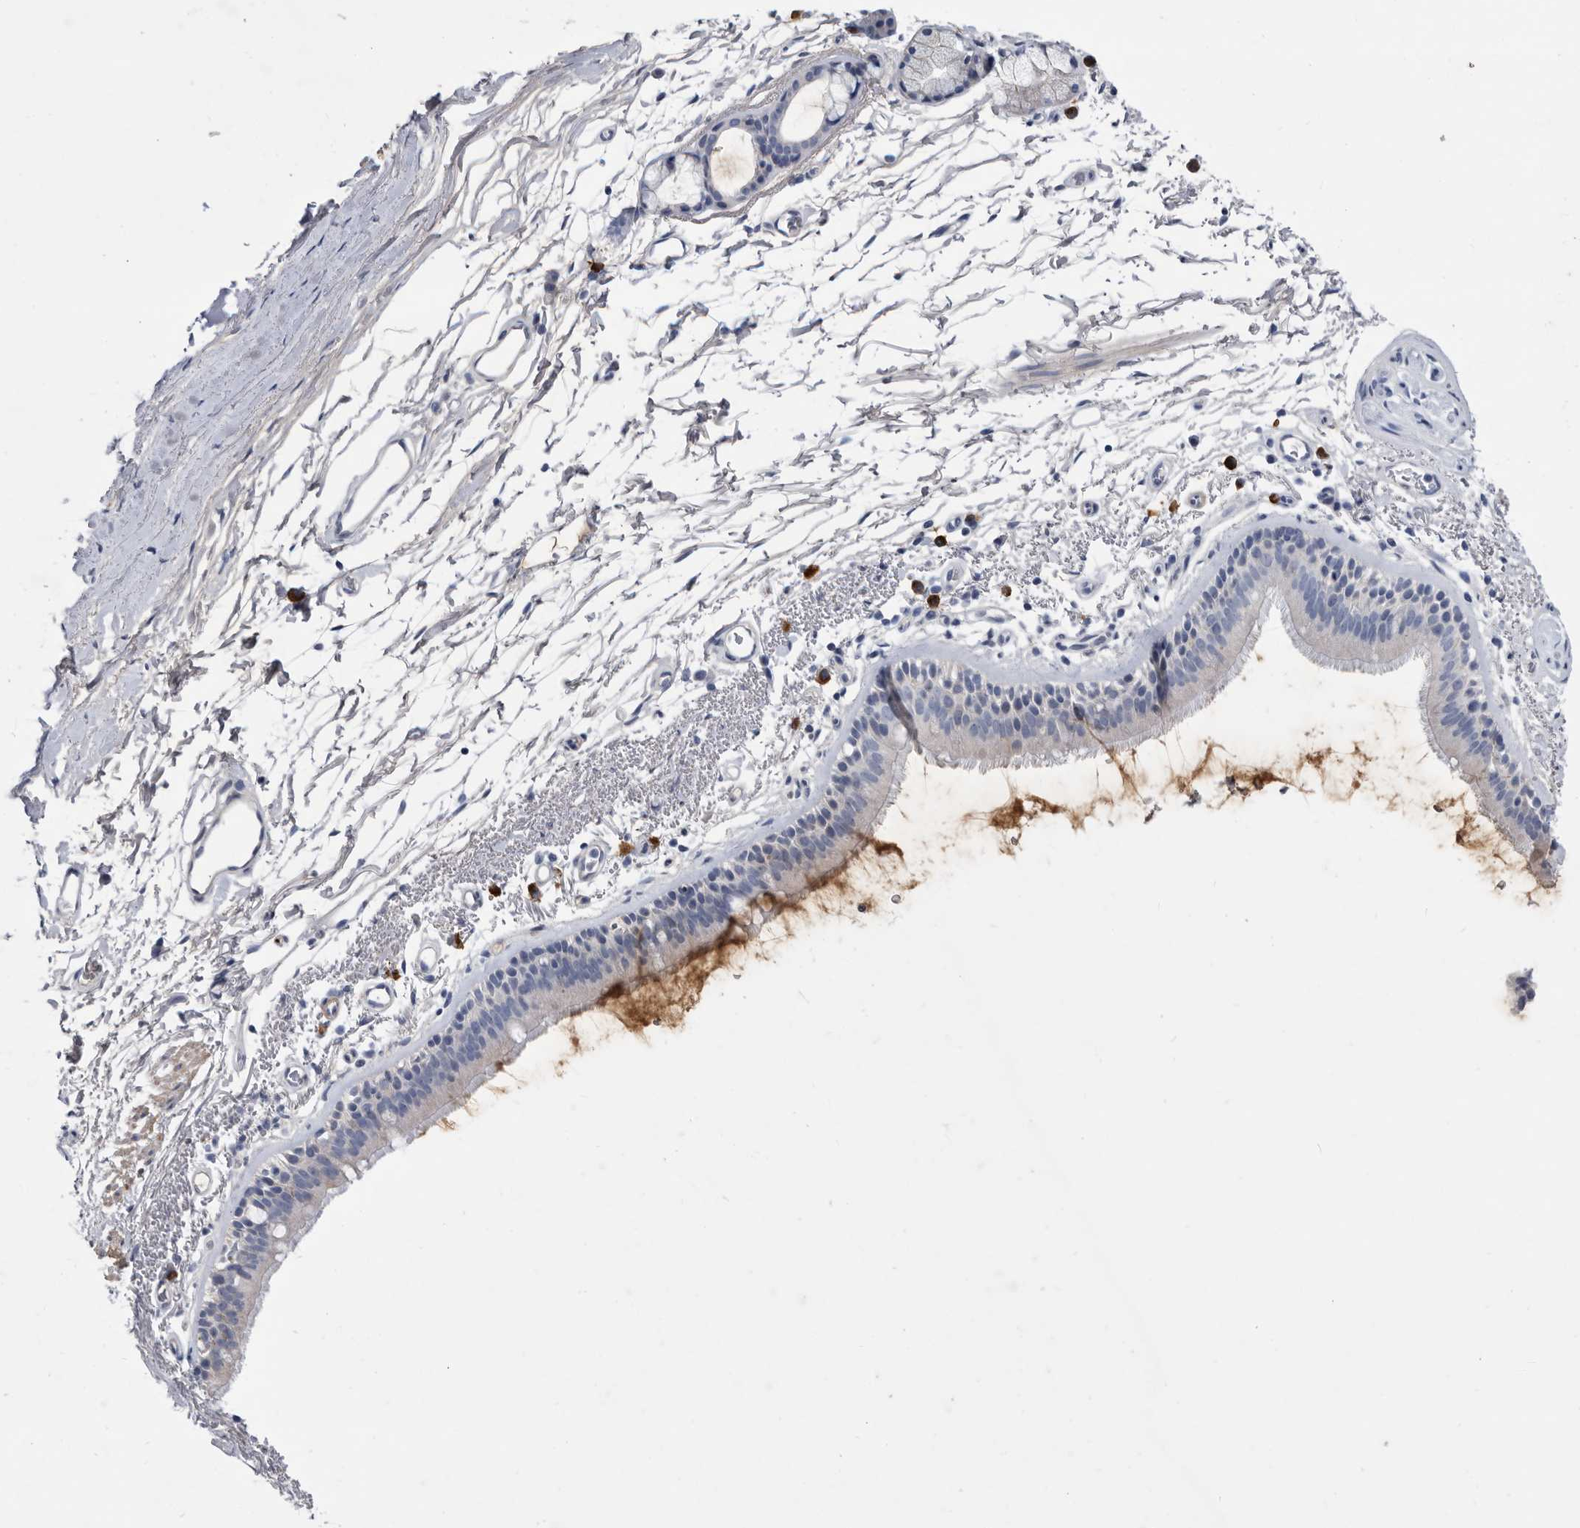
{"staining": {"intensity": "negative", "quantity": "none", "location": "none"}, "tissue": "bronchus", "cell_type": "Respiratory epithelial cells", "image_type": "normal", "snomed": [{"axis": "morphology", "description": "Normal tissue, NOS"}, {"axis": "topography", "description": "Lymph node"}, {"axis": "topography", "description": "Bronchus"}], "caption": "A high-resolution image shows immunohistochemistry (IHC) staining of unremarkable bronchus, which displays no significant expression in respiratory epithelial cells.", "gene": "BTBD6", "patient": {"sex": "female", "age": 70}}